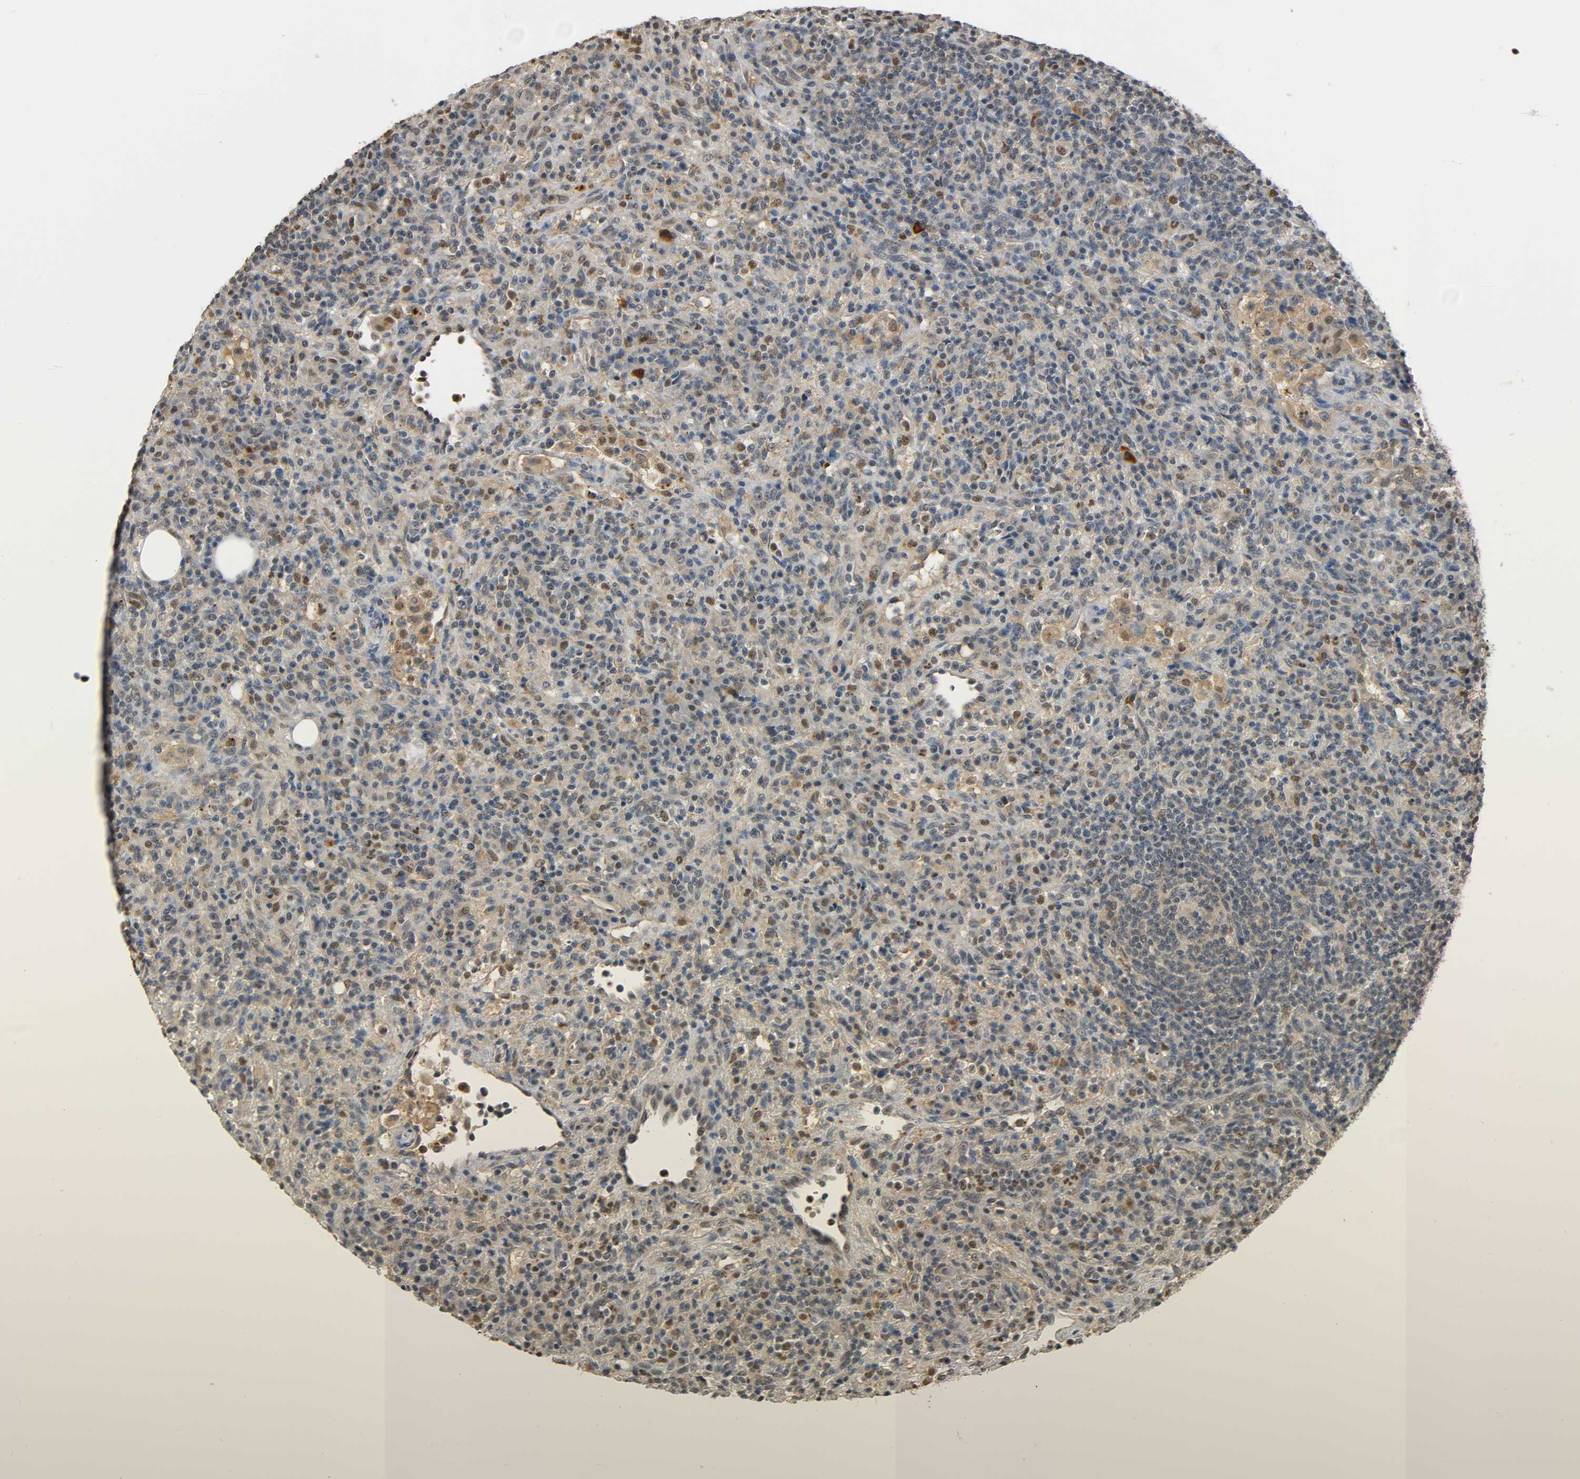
{"staining": {"intensity": "moderate", "quantity": "25%-75%", "location": "cytoplasmic/membranous,nuclear"}, "tissue": "lymphoma", "cell_type": "Tumor cells", "image_type": "cancer", "snomed": [{"axis": "morphology", "description": "Hodgkin's disease, NOS"}, {"axis": "topography", "description": "Lymph node"}], "caption": "High-power microscopy captured an immunohistochemistry photomicrograph of lymphoma, revealing moderate cytoplasmic/membranous and nuclear expression in about 25%-75% of tumor cells.", "gene": "ZFPM2", "patient": {"sex": "male", "age": 65}}